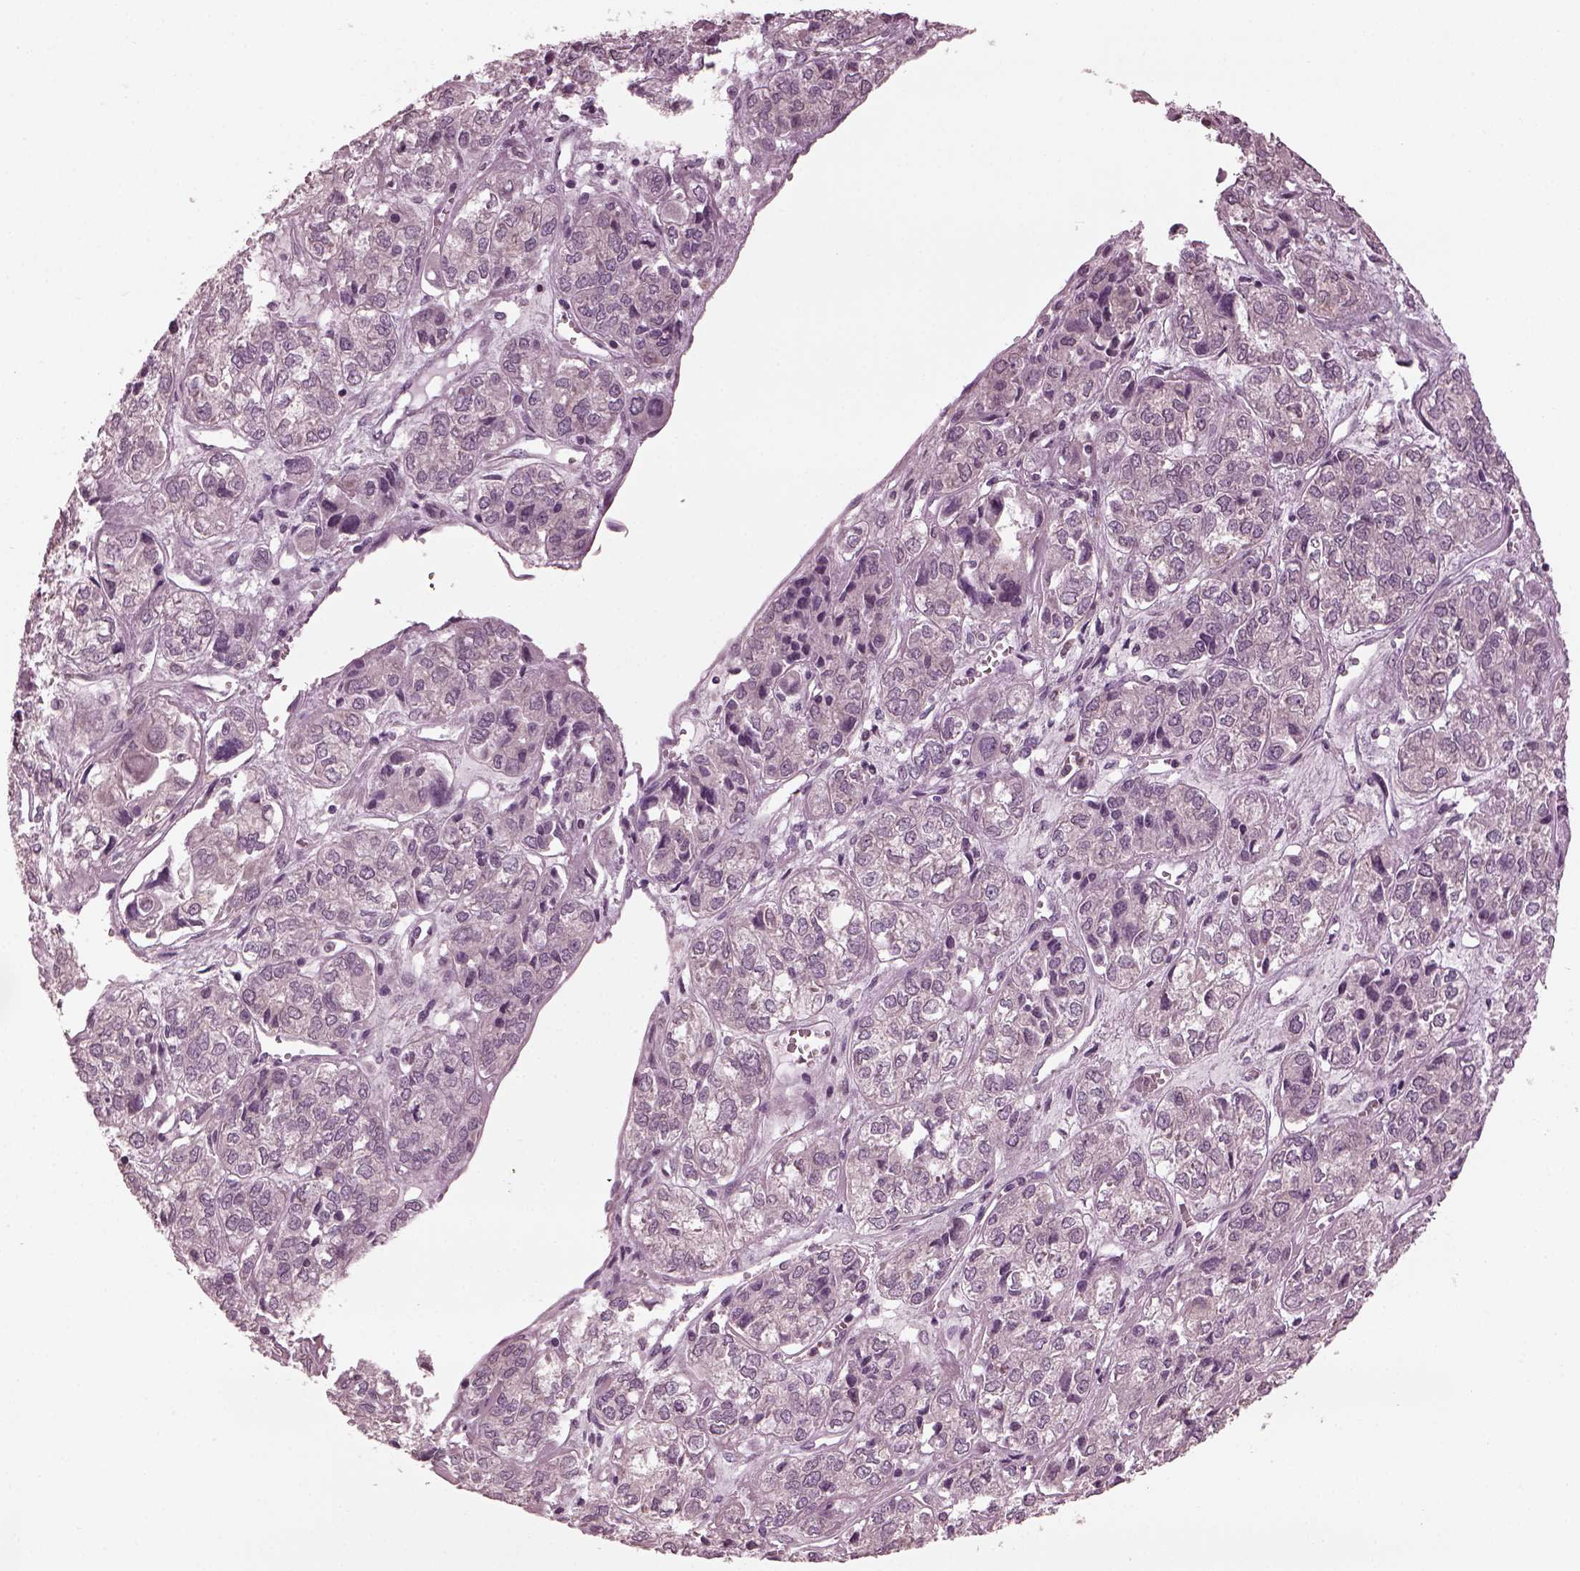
{"staining": {"intensity": "negative", "quantity": "none", "location": "none"}, "tissue": "ovarian cancer", "cell_type": "Tumor cells", "image_type": "cancer", "snomed": [{"axis": "morphology", "description": "Carcinoma, endometroid"}, {"axis": "topography", "description": "Ovary"}], "caption": "This is an immunohistochemistry photomicrograph of human endometroid carcinoma (ovarian). There is no positivity in tumor cells.", "gene": "PSTPIP2", "patient": {"sex": "female", "age": 64}}